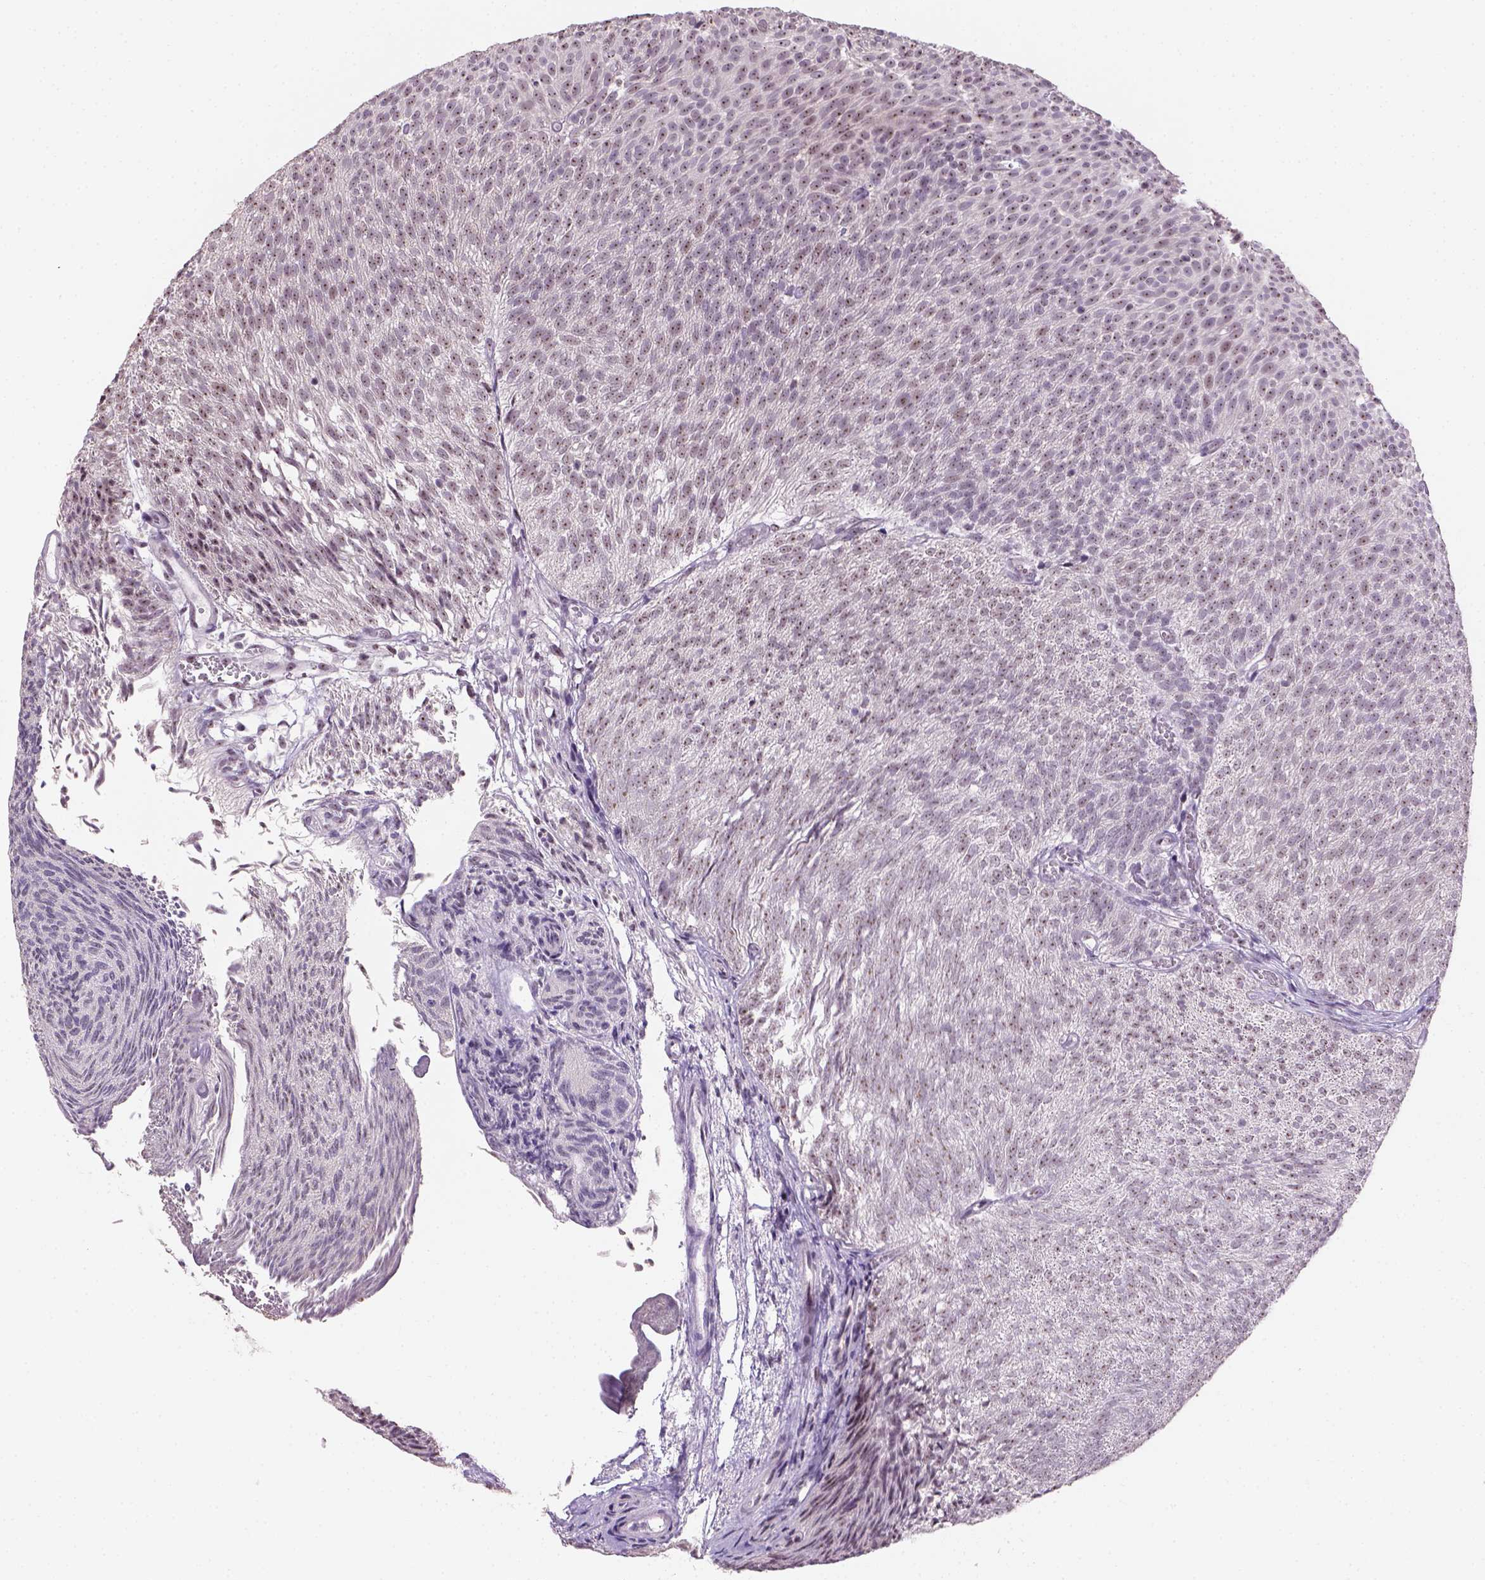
{"staining": {"intensity": "moderate", "quantity": ">75%", "location": "nuclear"}, "tissue": "urothelial cancer", "cell_type": "Tumor cells", "image_type": "cancer", "snomed": [{"axis": "morphology", "description": "Urothelial carcinoma, Low grade"}, {"axis": "topography", "description": "Urinary bladder"}], "caption": "Tumor cells reveal moderate nuclear positivity in approximately >75% of cells in low-grade urothelial carcinoma.", "gene": "DDX50", "patient": {"sex": "male", "age": 77}}